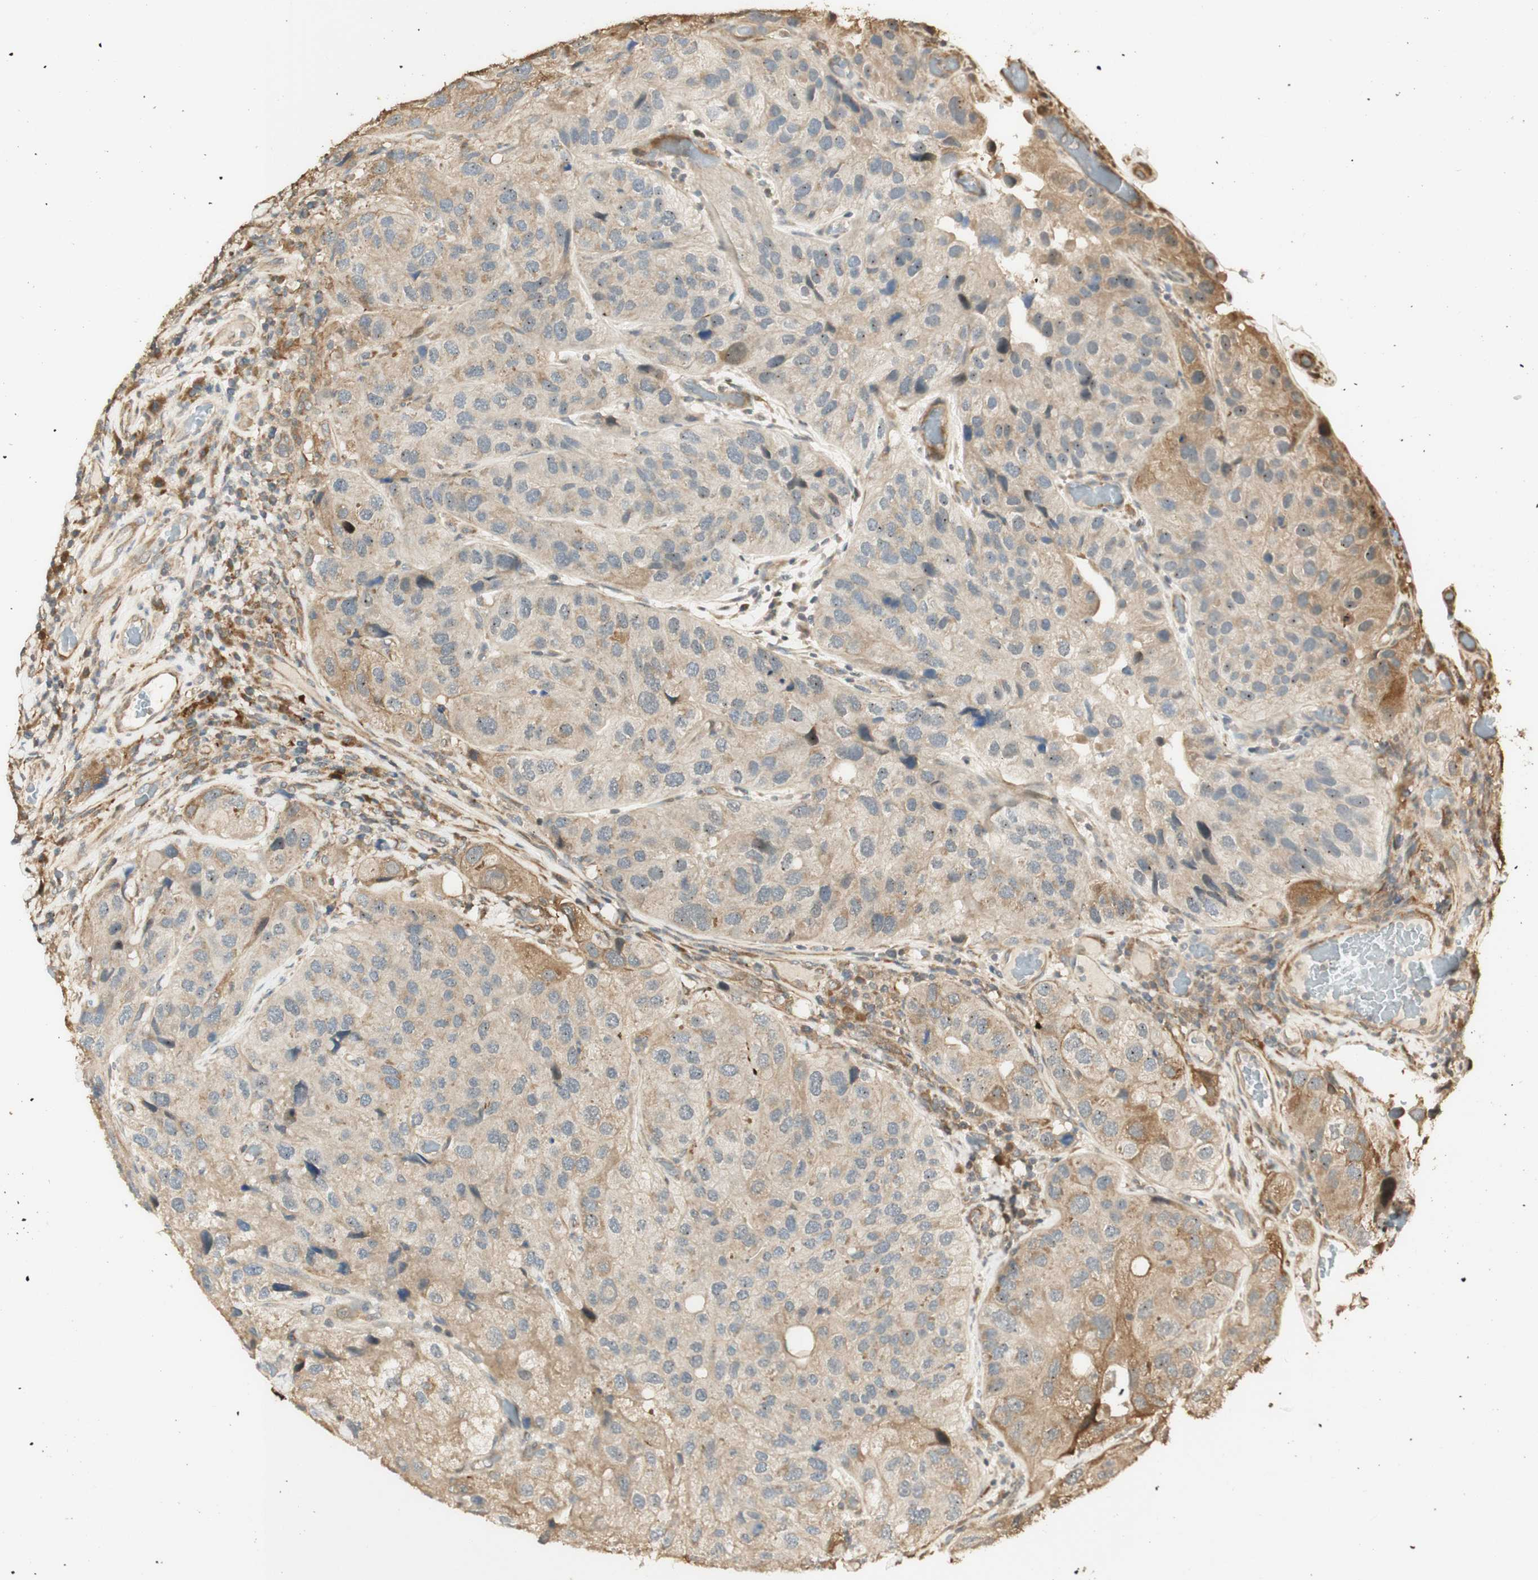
{"staining": {"intensity": "moderate", "quantity": "25%-75%", "location": "cytoplasmic/membranous"}, "tissue": "urothelial cancer", "cell_type": "Tumor cells", "image_type": "cancer", "snomed": [{"axis": "morphology", "description": "Urothelial carcinoma, High grade"}, {"axis": "topography", "description": "Urinary bladder"}], "caption": "The image displays immunohistochemical staining of urothelial cancer. There is moderate cytoplasmic/membranous positivity is appreciated in about 25%-75% of tumor cells.", "gene": "AGER", "patient": {"sex": "female", "age": 64}}